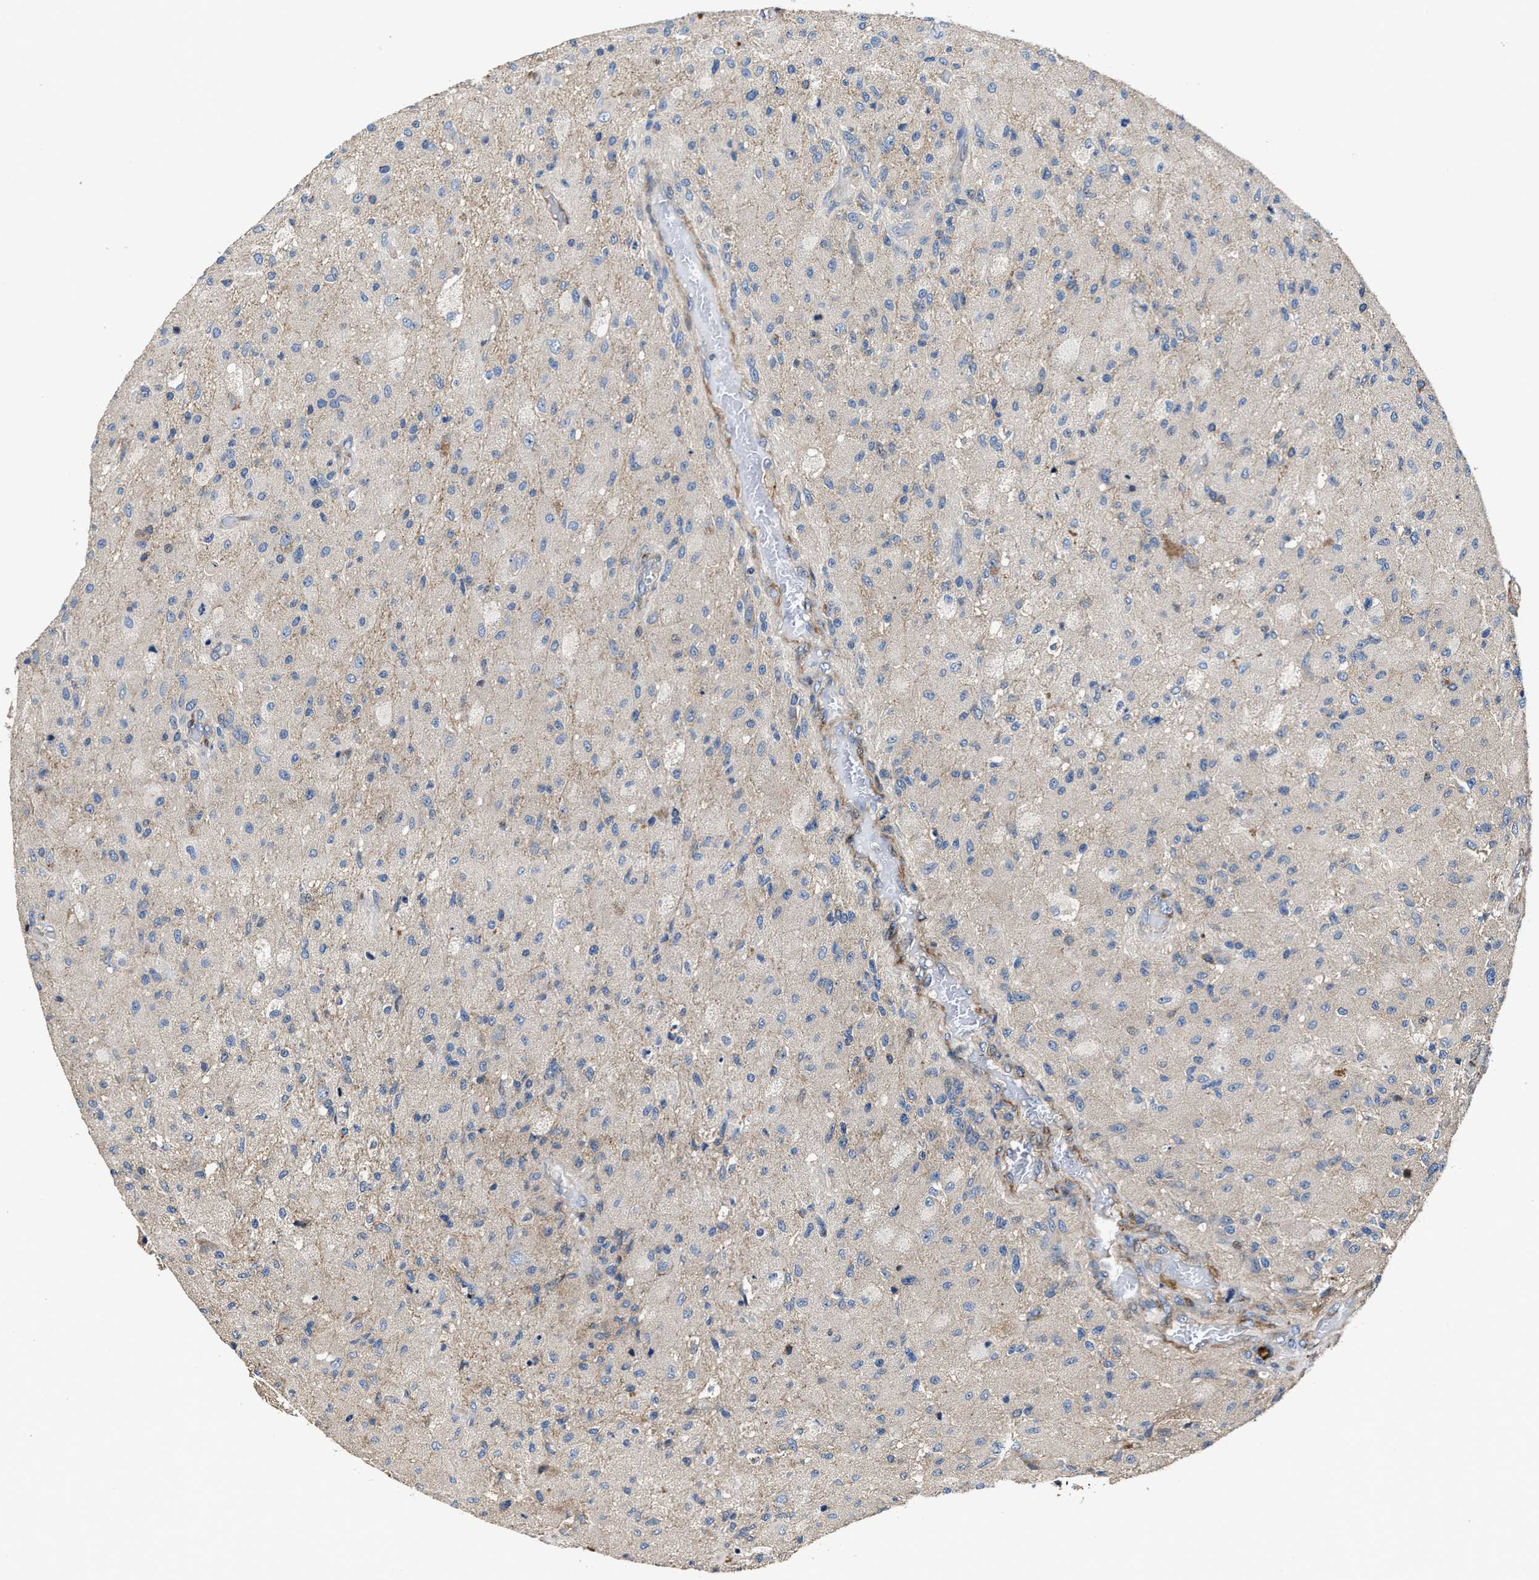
{"staining": {"intensity": "negative", "quantity": "none", "location": "none"}, "tissue": "glioma", "cell_type": "Tumor cells", "image_type": "cancer", "snomed": [{"axis": "morphology", "description": "Normal tissue, NOS"}, {"axis": "morphology", "description": "Glioma, malignant, High grade"}, {"axis": "topography", "description": "Cerebral cortex"}], "caption": "Image shows no significant protein positivity in tumor cells of glioma.", "gene": "PTAR1", "patient": {"sex": "male", "age": 77}}